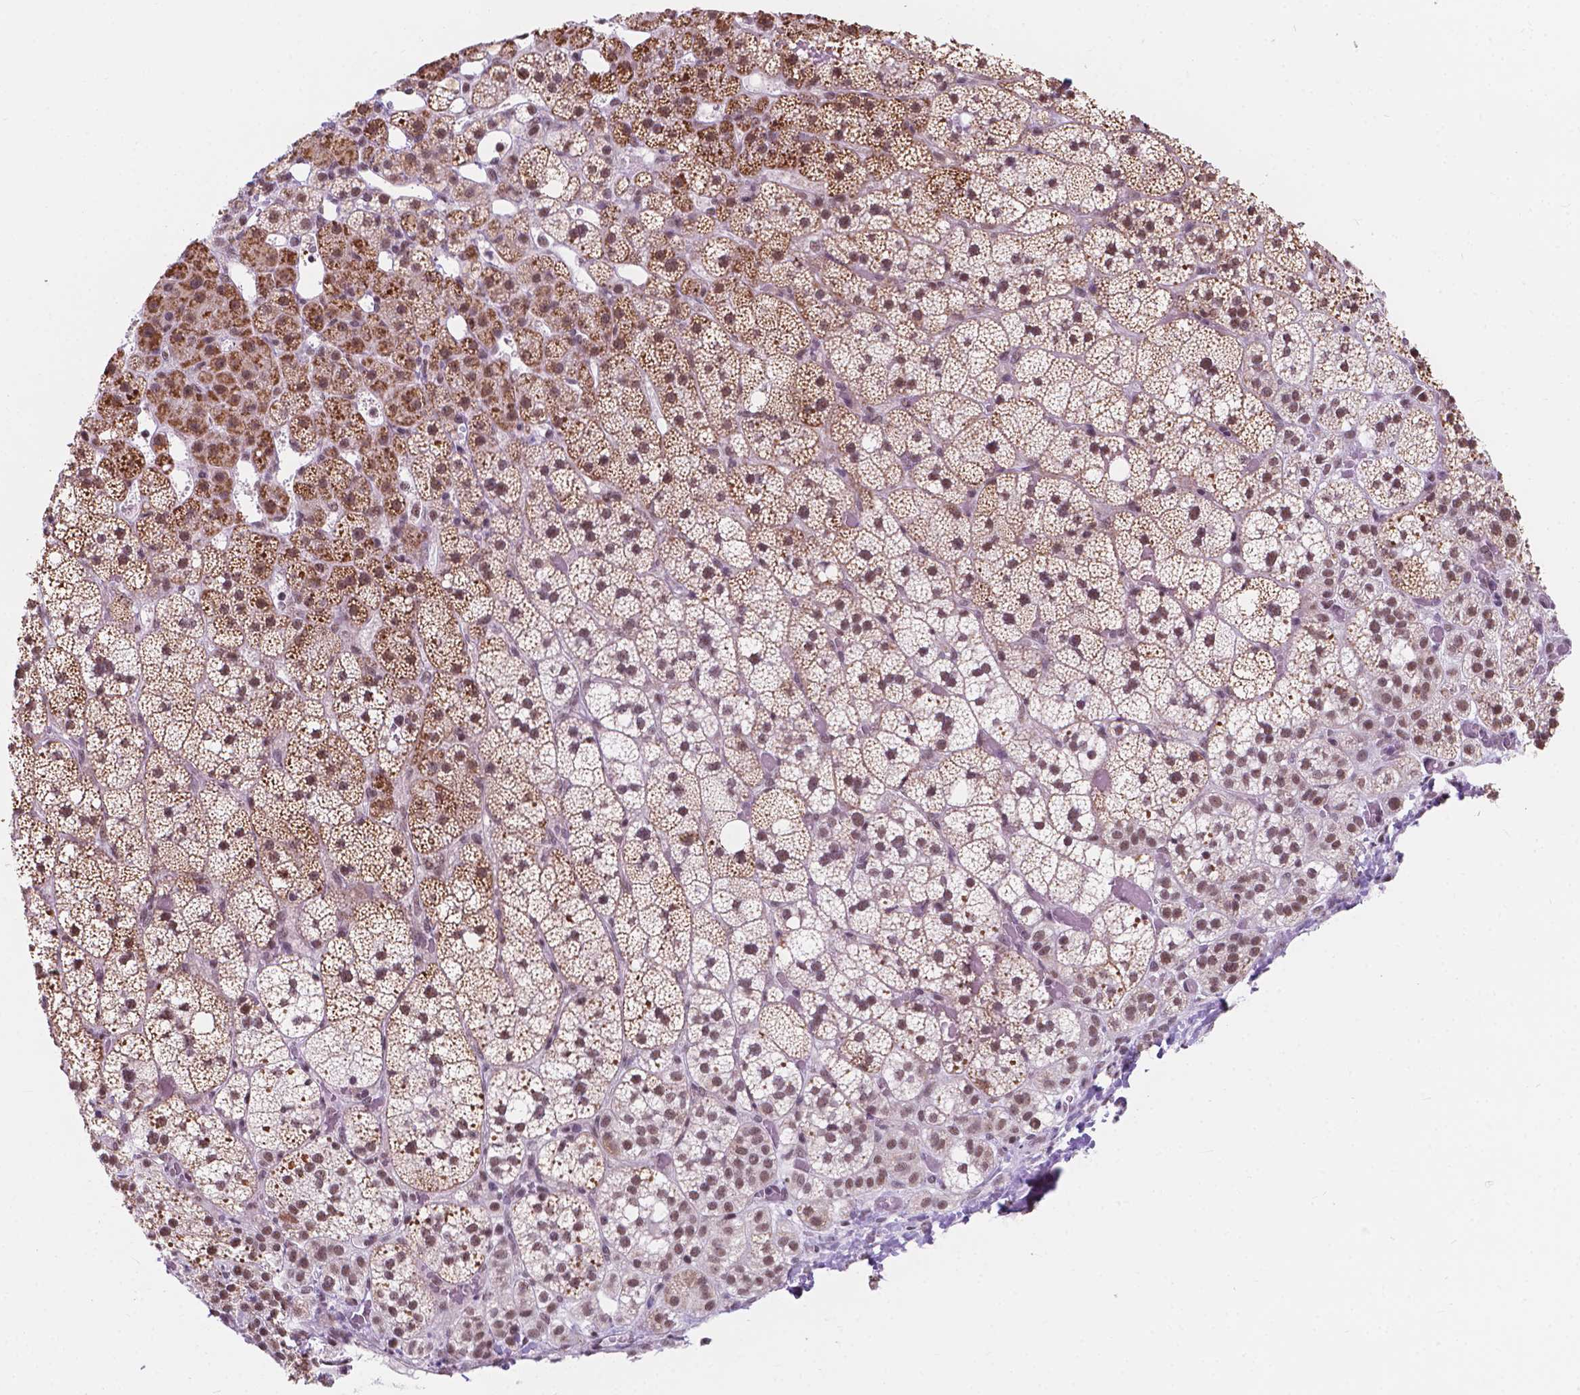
{"staining": {"intensity": "moderate", "quantity": ">75%", "location": "cytoplasmic/membranous,nuclear"}, "tissue": "adrenal gland", "cell_type": "Glandular cells", "image_type": "normal", "snomed": [{"axis": "morphology", "description": "Normal tissue, NOS"}, {"axis": "topography", "description": "Adrenal gland"}], "caption": "Immunohistochemical staining of unremarkable adrenal gland demonstrates >75% levels of moderate cytoplasmic/membranous,nuclear protein expression in about >75% of glandular cells.", "gene": "BCAS2", "patient": {"sex": "male", "age": 53}}